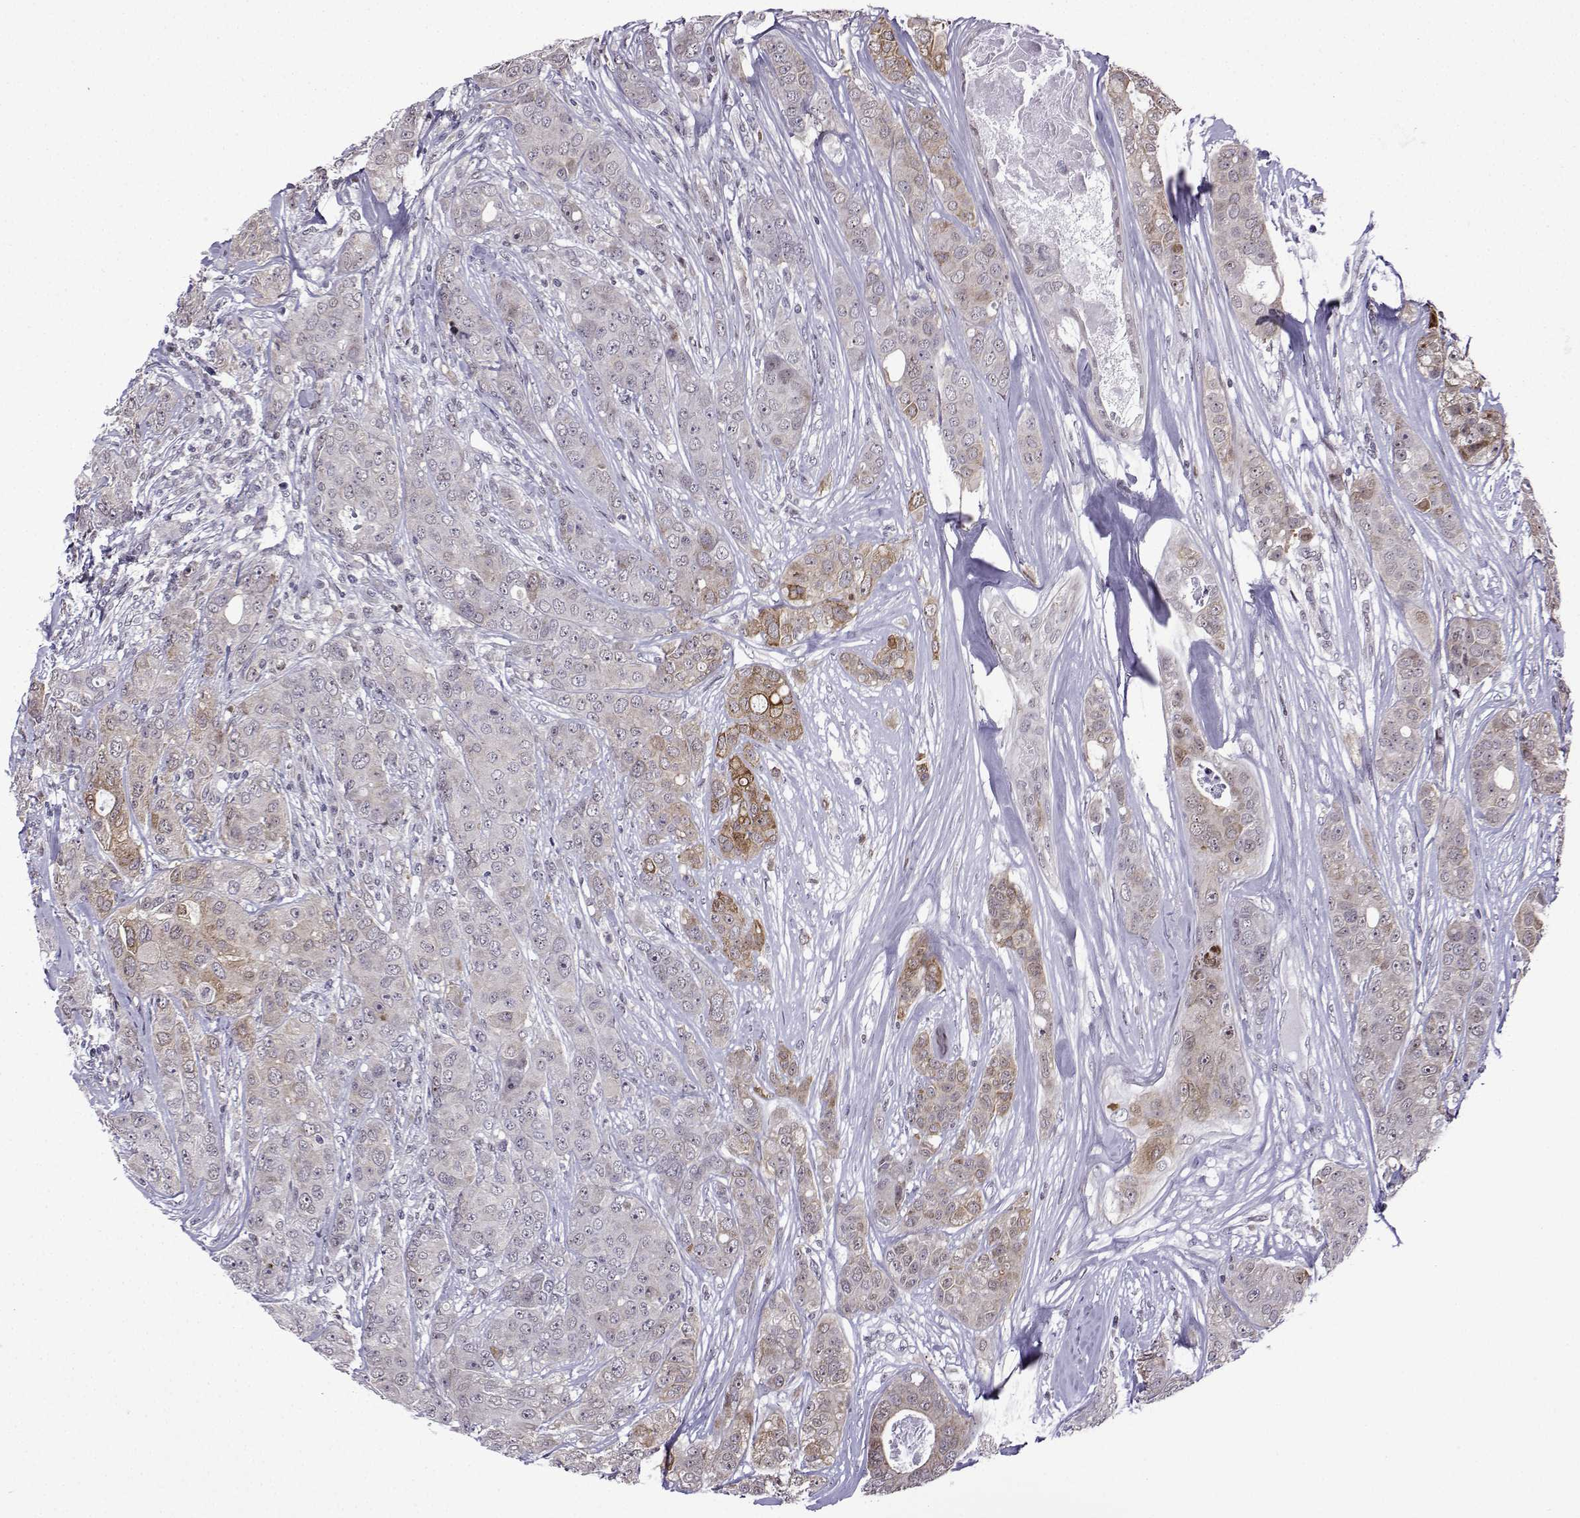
{"staining": {"intensity": "moderate", "quantity": "<25%", "location": "cytoplasmic/membranous"}, "tissue": "breast cancer", "cell_type": "Tumor cells", "image_type": "cancer", "snomed": [{"axis": "morphology", "description": "Duct carcinoma"}, {"axis": "topography", "description": "Breast"}], "caption": "Human breast cancer (intraductal carcinoma) stained for a protein (brown) shows moderate cytoplasmic/membranous positive staining in approximately <25% of tumor cells.", "gene": "FGF3", "patient": {"sex": "female", "age": 43}}